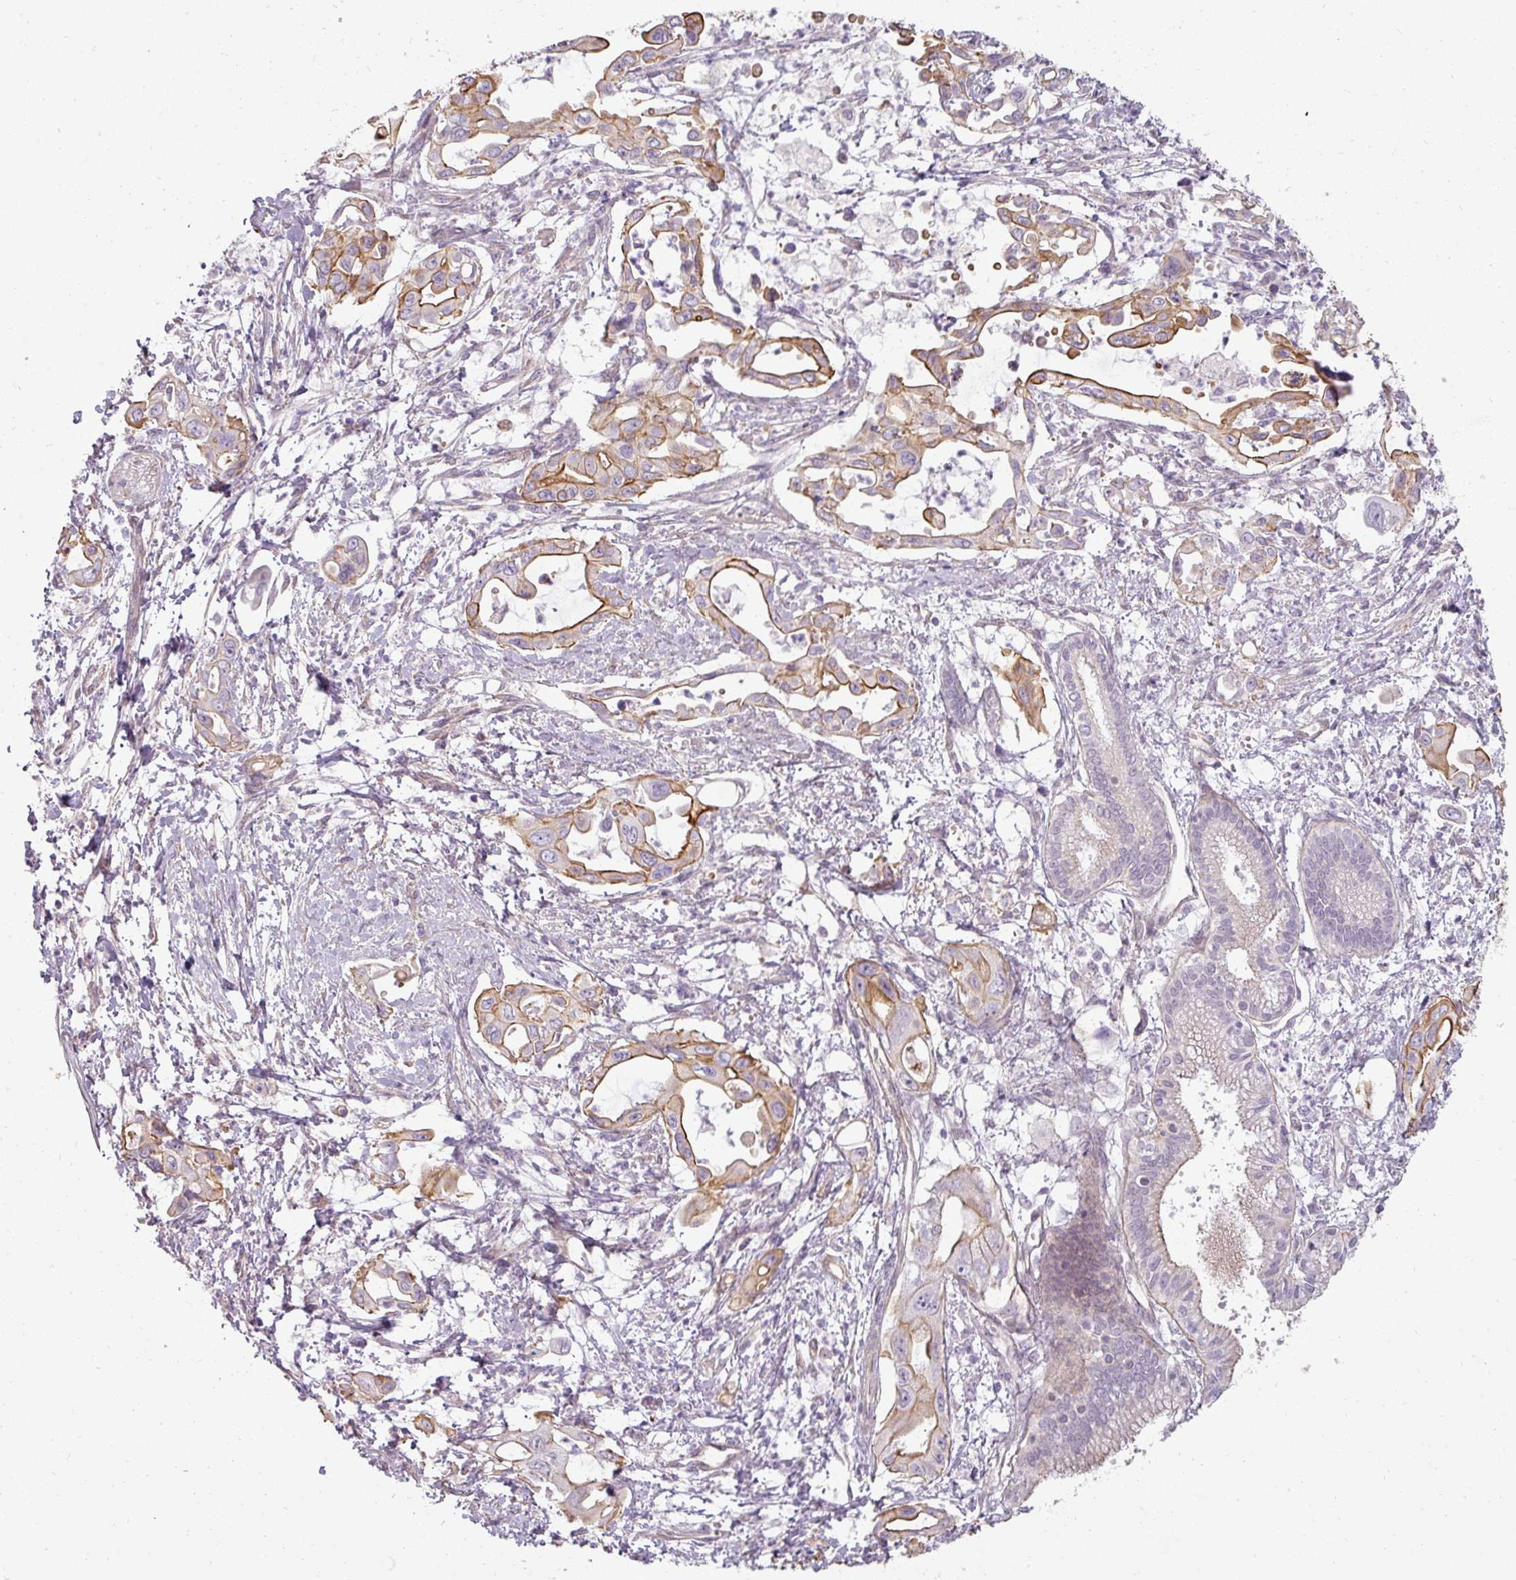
{"staining": {"intensity": "moderate", "quantity": "25%-75%", "location": "cytoplasmic/membranous"}, "tissue": "pancreatic cancer", "cell_type": "Tumor cells", "image_type": "cancer", "snomed": [{"axis": "morphology", "description": "Adenocarcinoma, NOS"}, {"axis": "topography", "description": "Pancreas"}], "caption": "Tumor cells reveal medium levels of moderate cytoplasmic/membranous positivity in approximately 25%-75% of cells in adenocarcinoma (pancreatic).", "gene": "ASB1", "patient": {"sex": "male", "age": 61}}